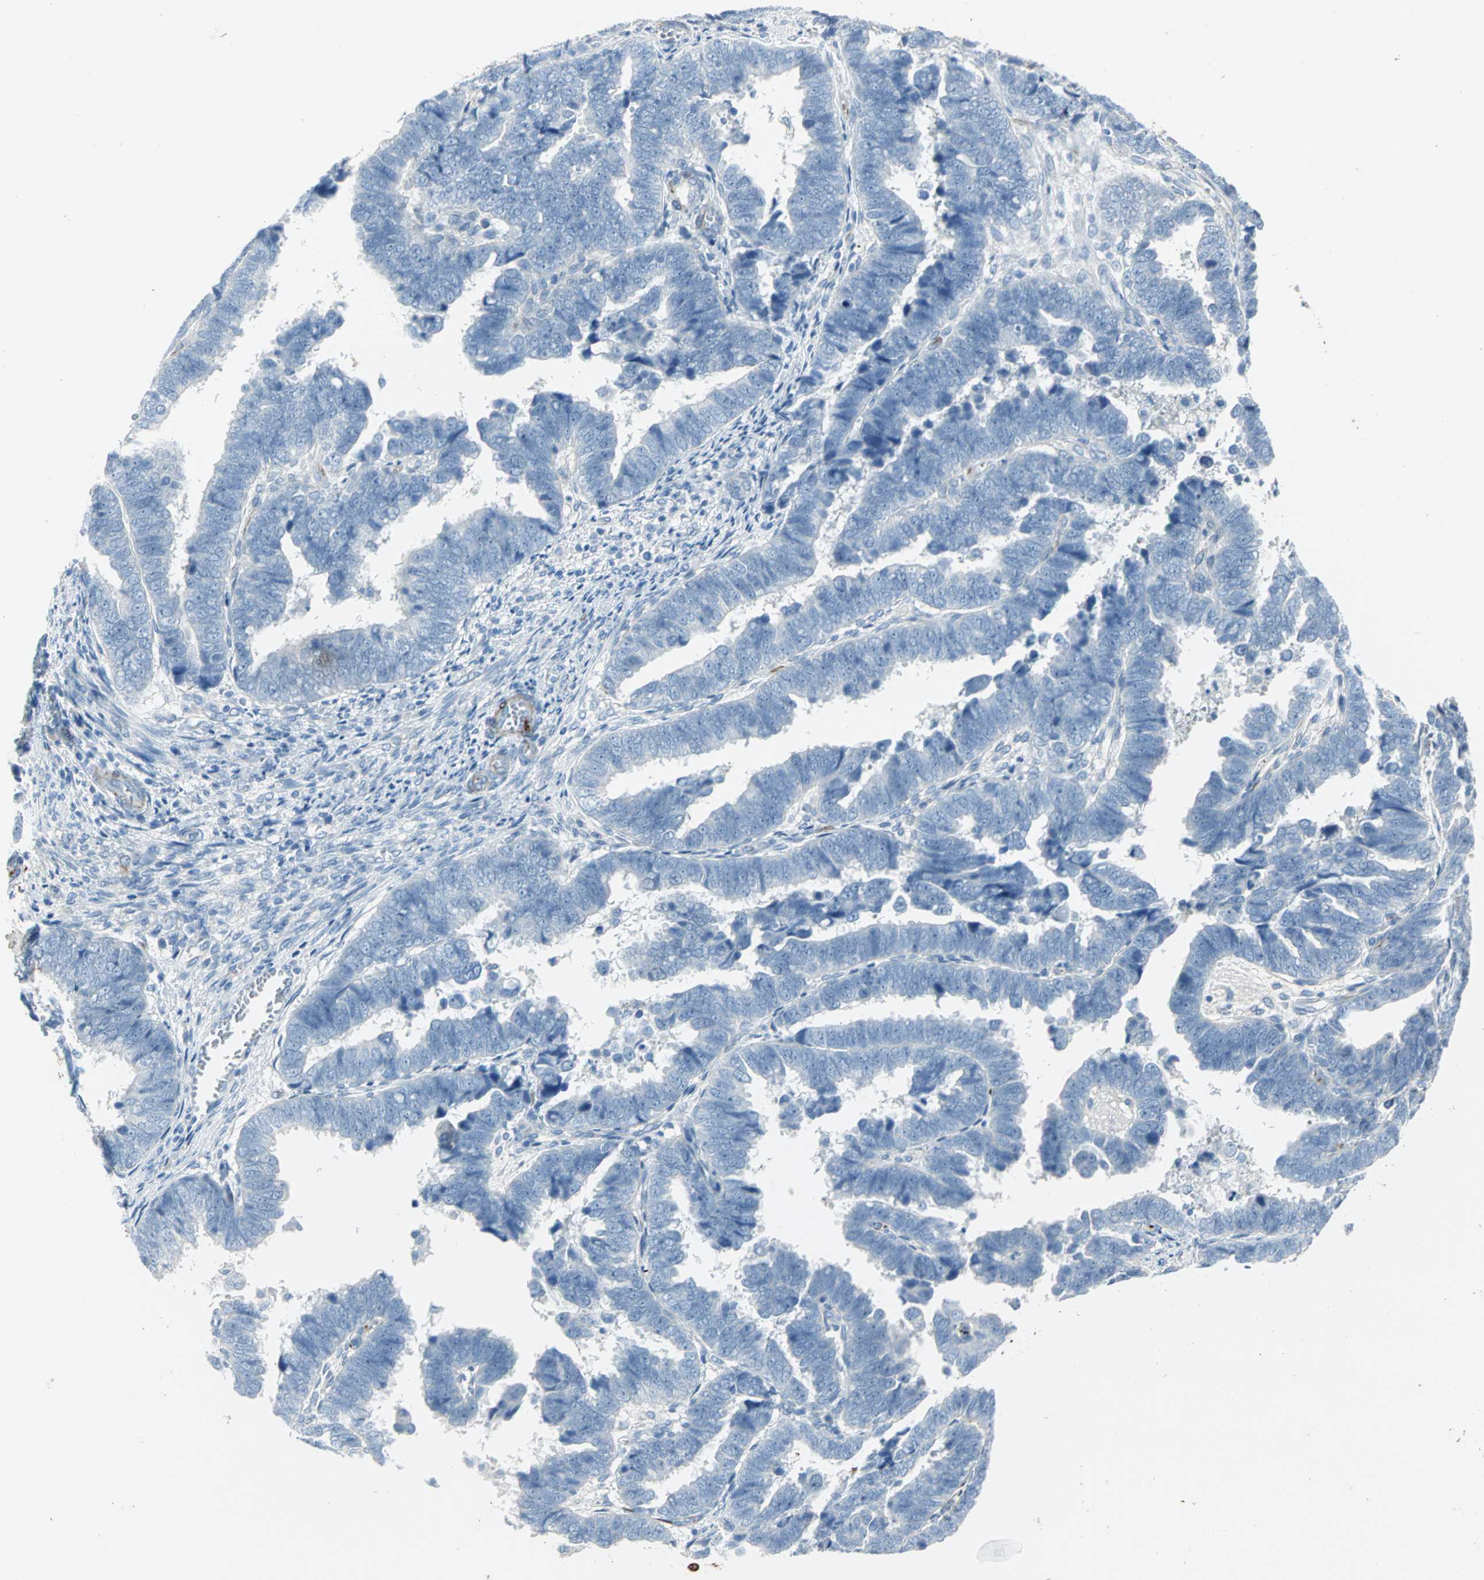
{"staining": {"intensity": "negative", "quantity": "none", "location": "none"}, "tissue": "endometrial cancer", "cell_type": "Tumor cells", "image_type": "cancer", "snomed": [{"axis": "morphology", "description": "Adenocarcinoma, NOS"}, {"axis": "topography", "description": "Endometrium"}], "caption": "DAB (3,3'-diaminobenzidine) immunohistochemical staining of adenocarcinoma (endometrial) shows no significant positivity in tumor cells.", "gene": "ALOX15", "patient": {"sex": "female", "age": 75}}